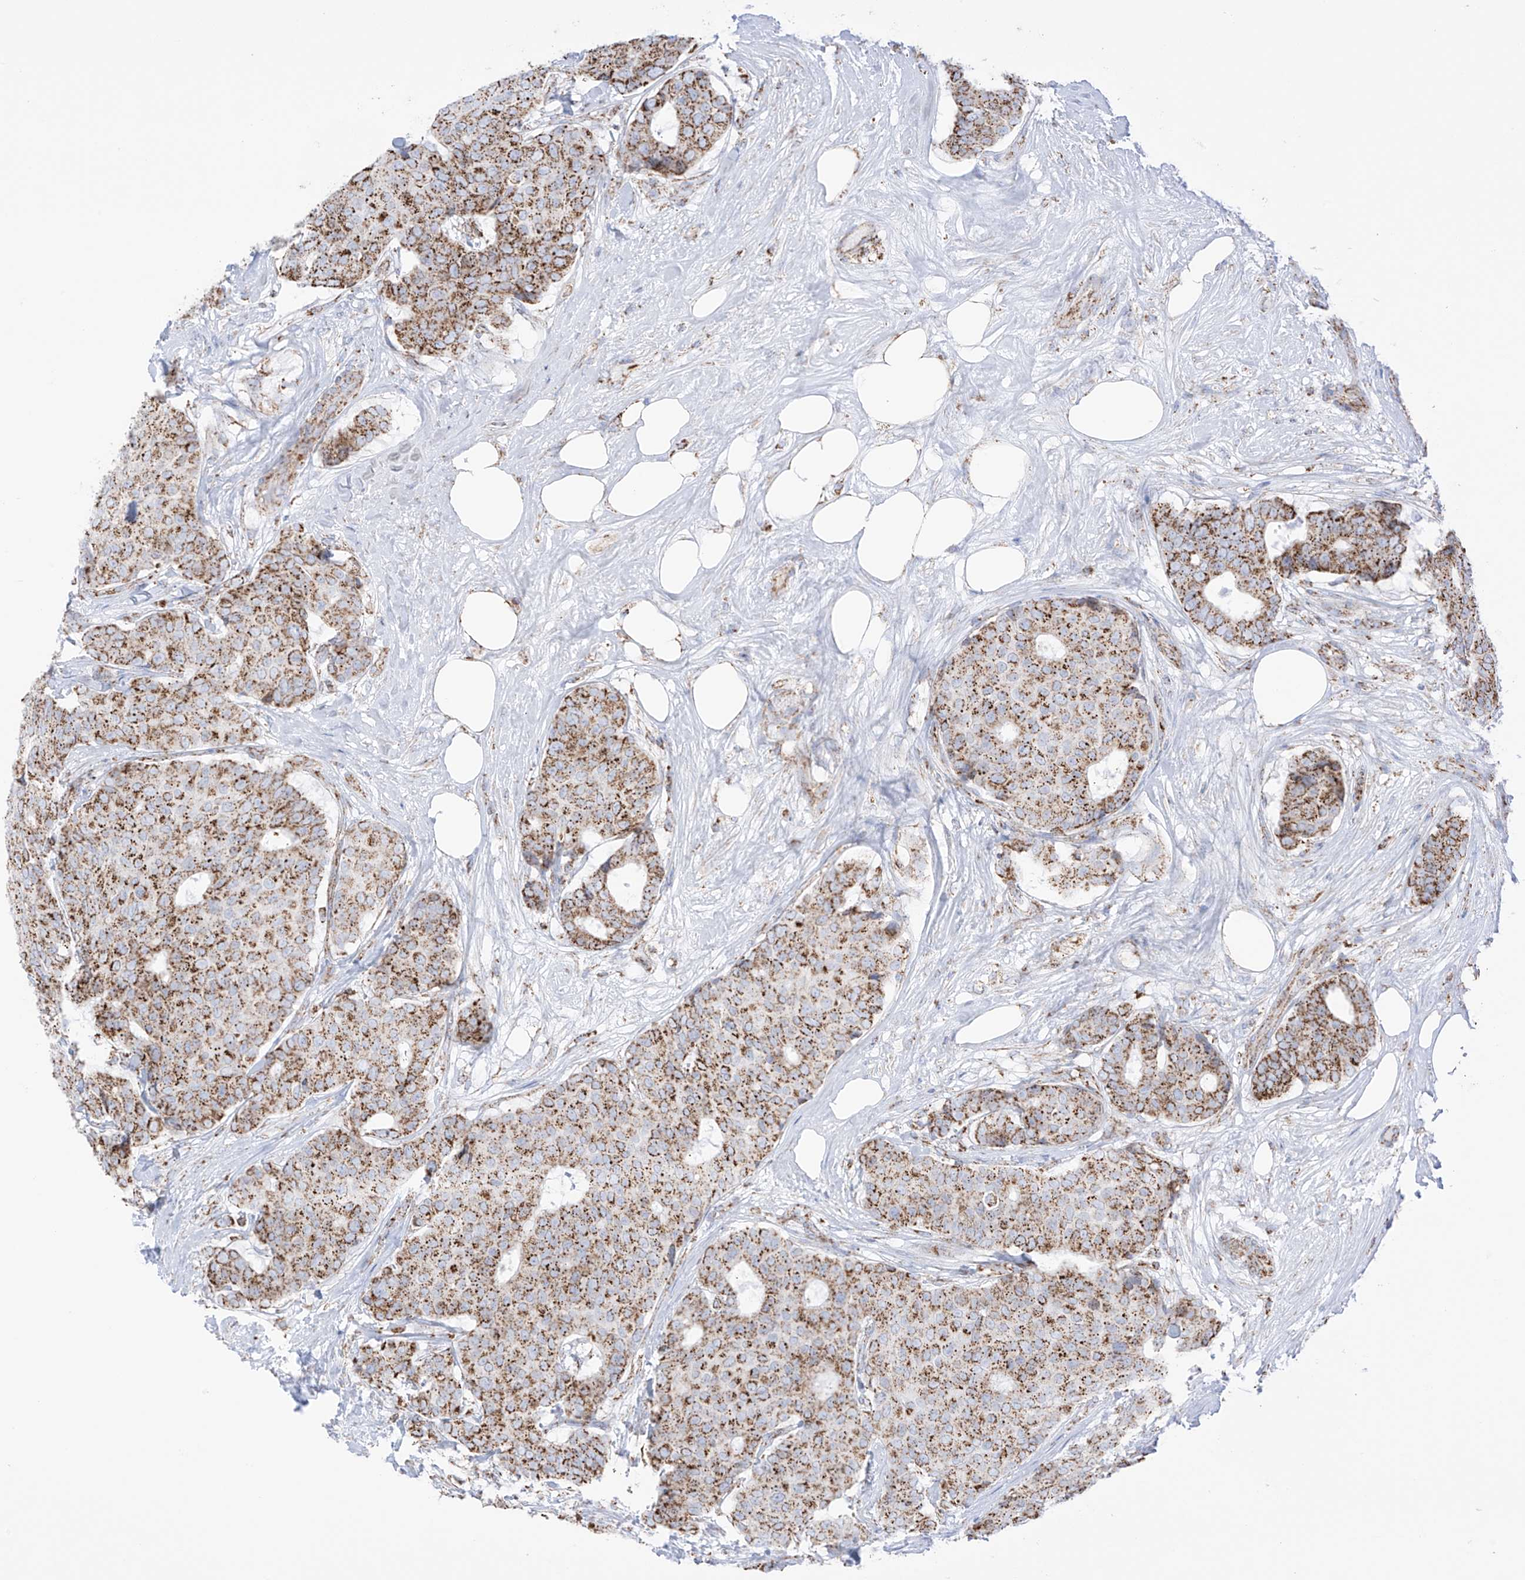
{"staining": {"intensity": "moderate", "quantity": ">75%", "location": "cytoplasmic/membranous"}, "tissue": "breast cancer", "cell_type": "Tumor cells", "image_type": "cancer", "snomed": [{"axis": "morphology", "description": "Duct carcinoma"}, {"axis": "topography", "description": "Breast"}], "caption": "Breast invasive ductal carcinoma stained with a protein marker exhibits moderate staining in tumor cells.", "gene": "XKR3", "patient": {"sex": "female", "age": 75}}